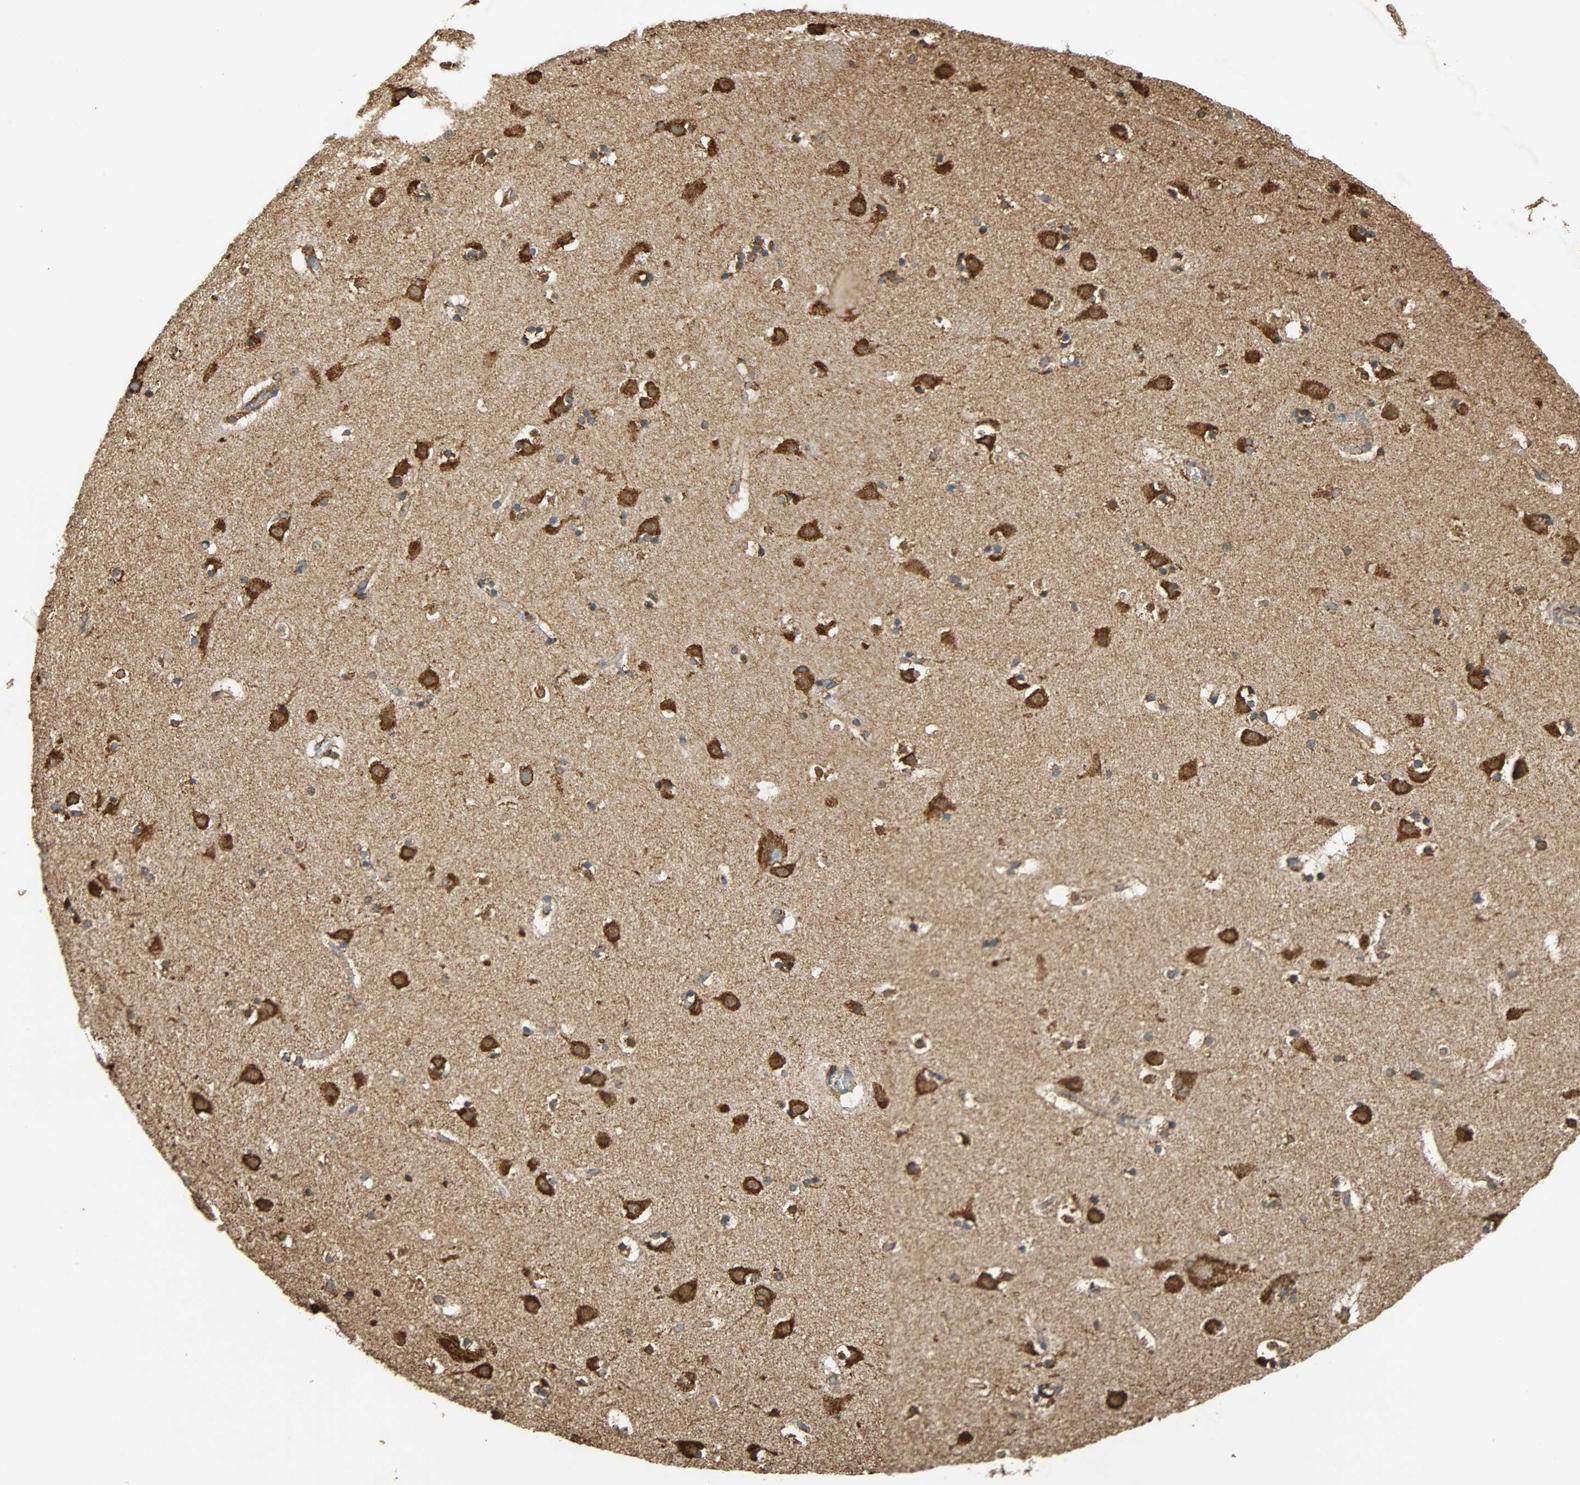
{"staining": {"intensity": "strong", "quantity": ">75%", "location": "cytoplasmic/membranous"}, "tissue": "caudate", "cell_type": "Glial cells", "image_type": "normal", "snomed": [{"axis": "morphology", "description": "Normal tissue, NOS"}, {"axis": "topography", "description": "Lateral ventricle wall"}], "caption": "Immunohistochemistry image of normal caudate: caudate stained using immunohistochemistry shows high levels of strong protein expression localized specifically in the cytoplasmic/membranous of glial cells, appearing as a cytoplasmic/membranous brown color.", "gene": "HSP90B1", "patient": {"sex": "male", "age": 45}}